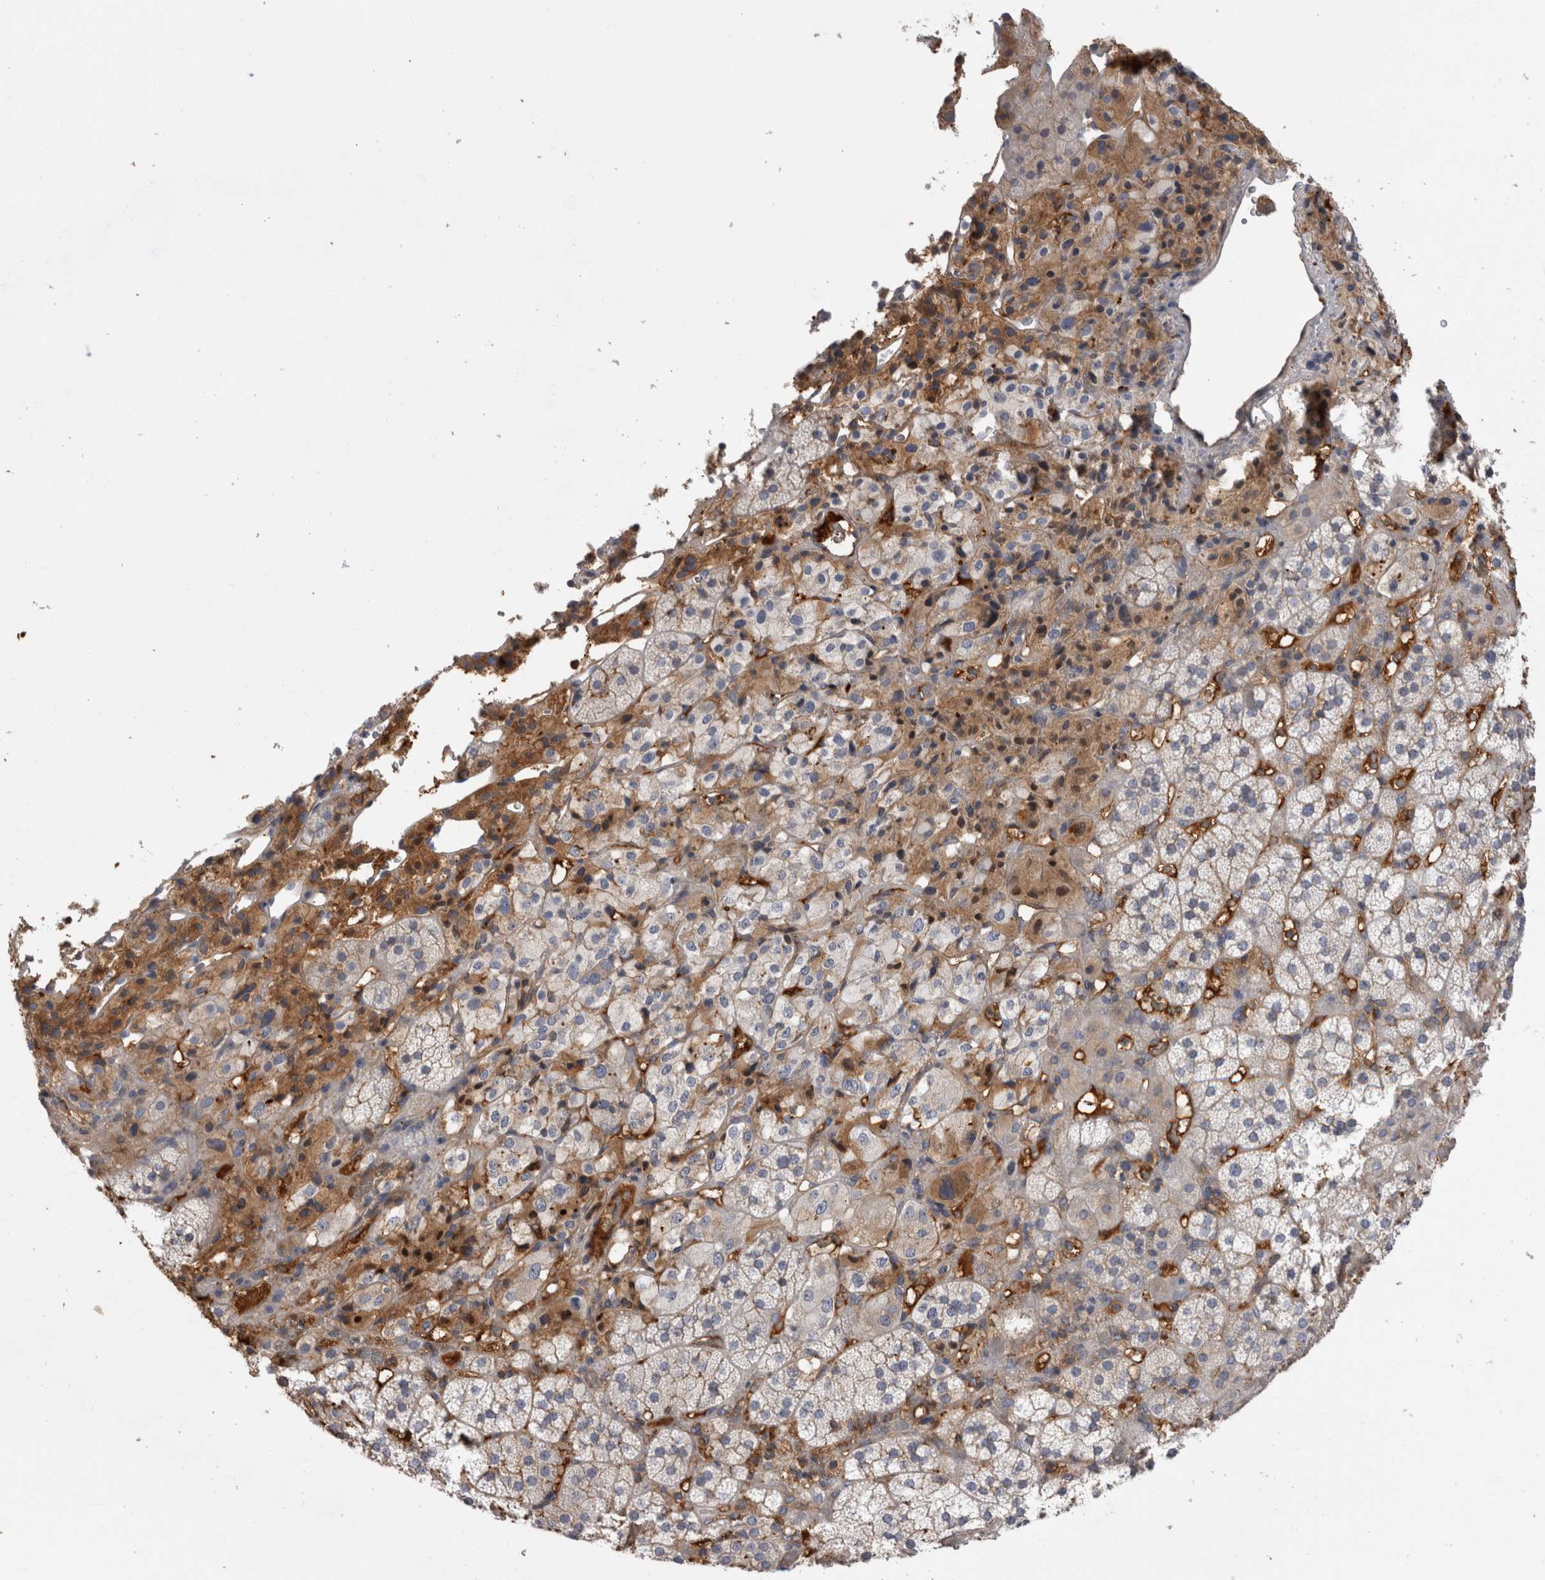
{"staining": {"intensity": "moderate", "quantity": "<25%", "location": "cytoplasmic/membranous"}, "tissue": "adrenal gland", "cell_type": "Glandular cells", "image_type": "normal", "snomed": [{"axis": "morphology", "description": "Normal tissue, NOS"}, {"axis": "topography", "description": "Adrenal gland"}], "caption": "The image demonstrates a brown stain indicating the presence of a protein in the cytoplasmic/membranous of glandular cells in adrenal gland. (DAB (3,3'-diaminobenzidine) = brown stain, brightfield microscopy at high magnification).", "gene": "TBCE", "patient": {"sex": "female", "age": 44}}